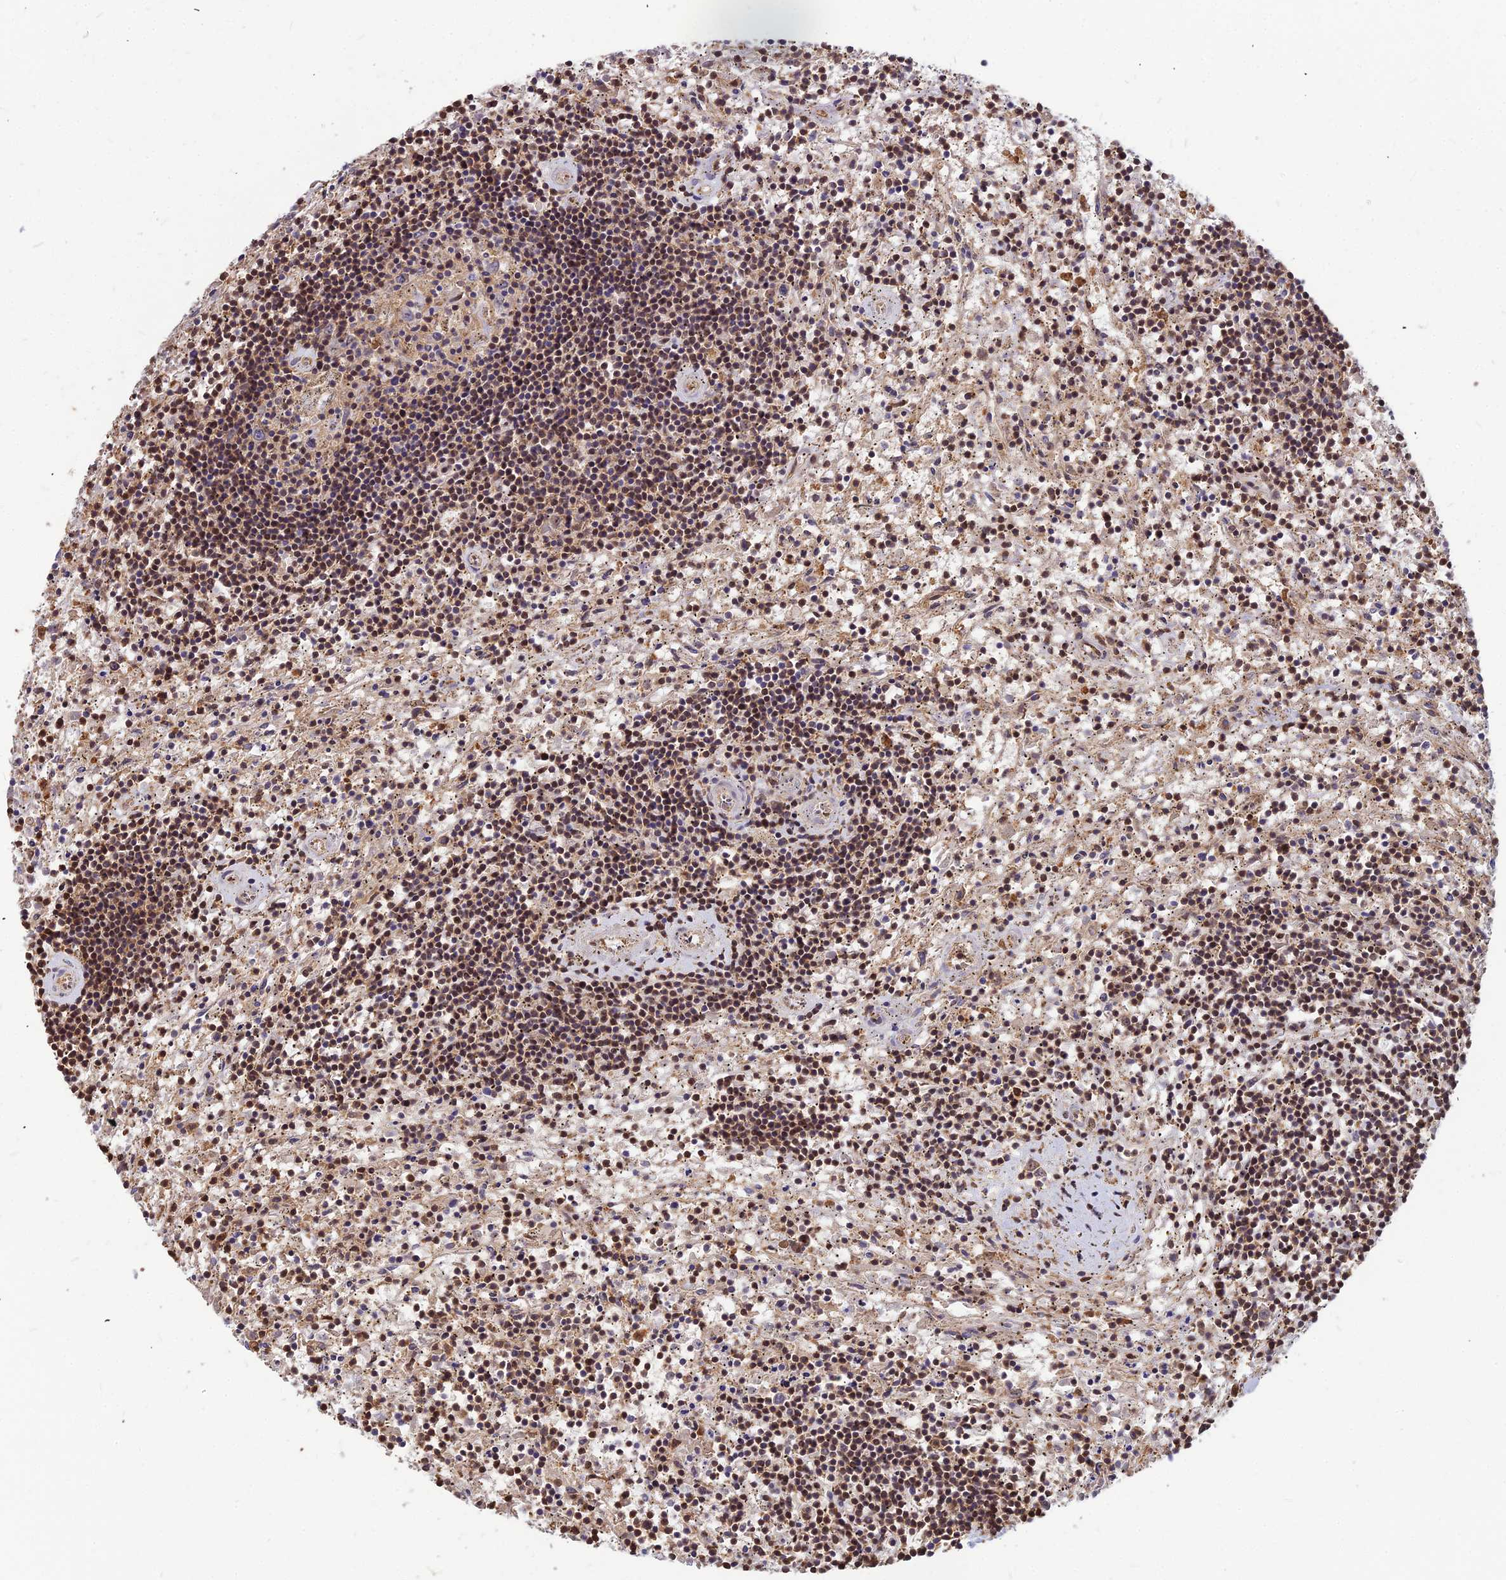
{"staining": {"intensity": "weak", "quantity": "25%-75%", "location": "cytoplasmic/membranous,nuclear"}, "tissue": "lymphoma", "cell_type": "Tumor cells", "image_type": "cancer", "snomed": [{"axis": "morphology", "description": "Malignant lymphoma, non-Hodgkin's type, Low grade"}, {"axis": "topography", "description": "Spleen"}], "caption": "DAB immunohistochemical staining of low-grade malignant lymphoma, non-Hodgkin's type displays weak cytoplasmic/membranous and nuclear protein positivity in about 25%-75% of tumor cells.", "gene": "ZNF467", "patient": {"sex": "male", "age": 76}}